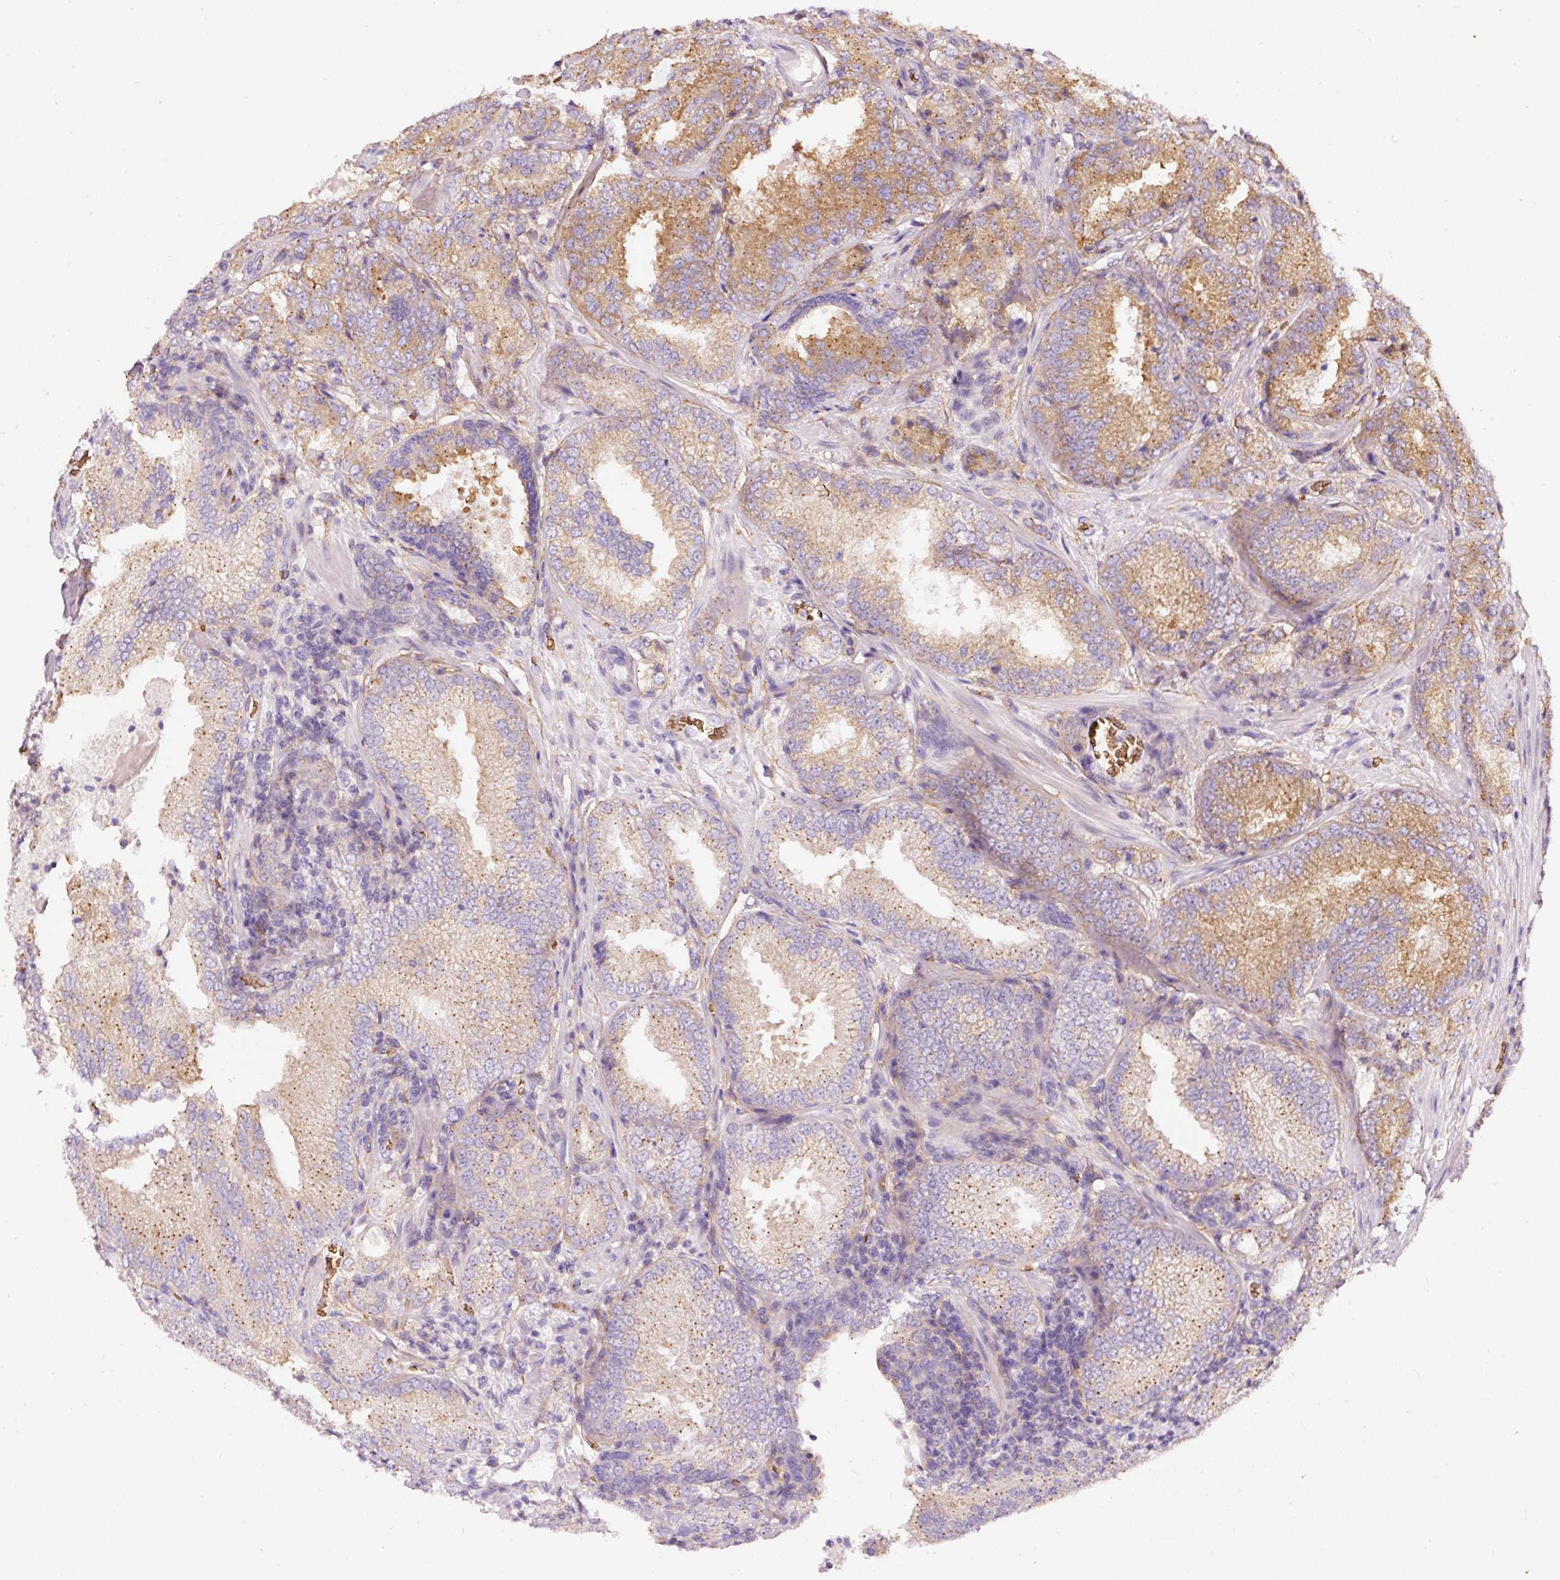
{"staining": {"intensity": "moderate", "quantity": ">75%", "location": "cytoplasmic/membranous"}, "tissue": "prostate cancer", "cell_type": "Tumor cells", "image_type": "cancer", "snomed": [{"axis": "morphology", "description": "Adenocarcinoma, High grade"}, {"axis": "topography", "description": "Prostate"}], "caption": "The photomicrograph demonstrates immunohistochemical staining of adenocarcinoma (high-grade) (prostate). There is moderate cytoplasmic/membranous expression is present in about >75% of tumor cells.", "gene": "PRRC2A", "patient": {"sex": "male", "age": 63}}